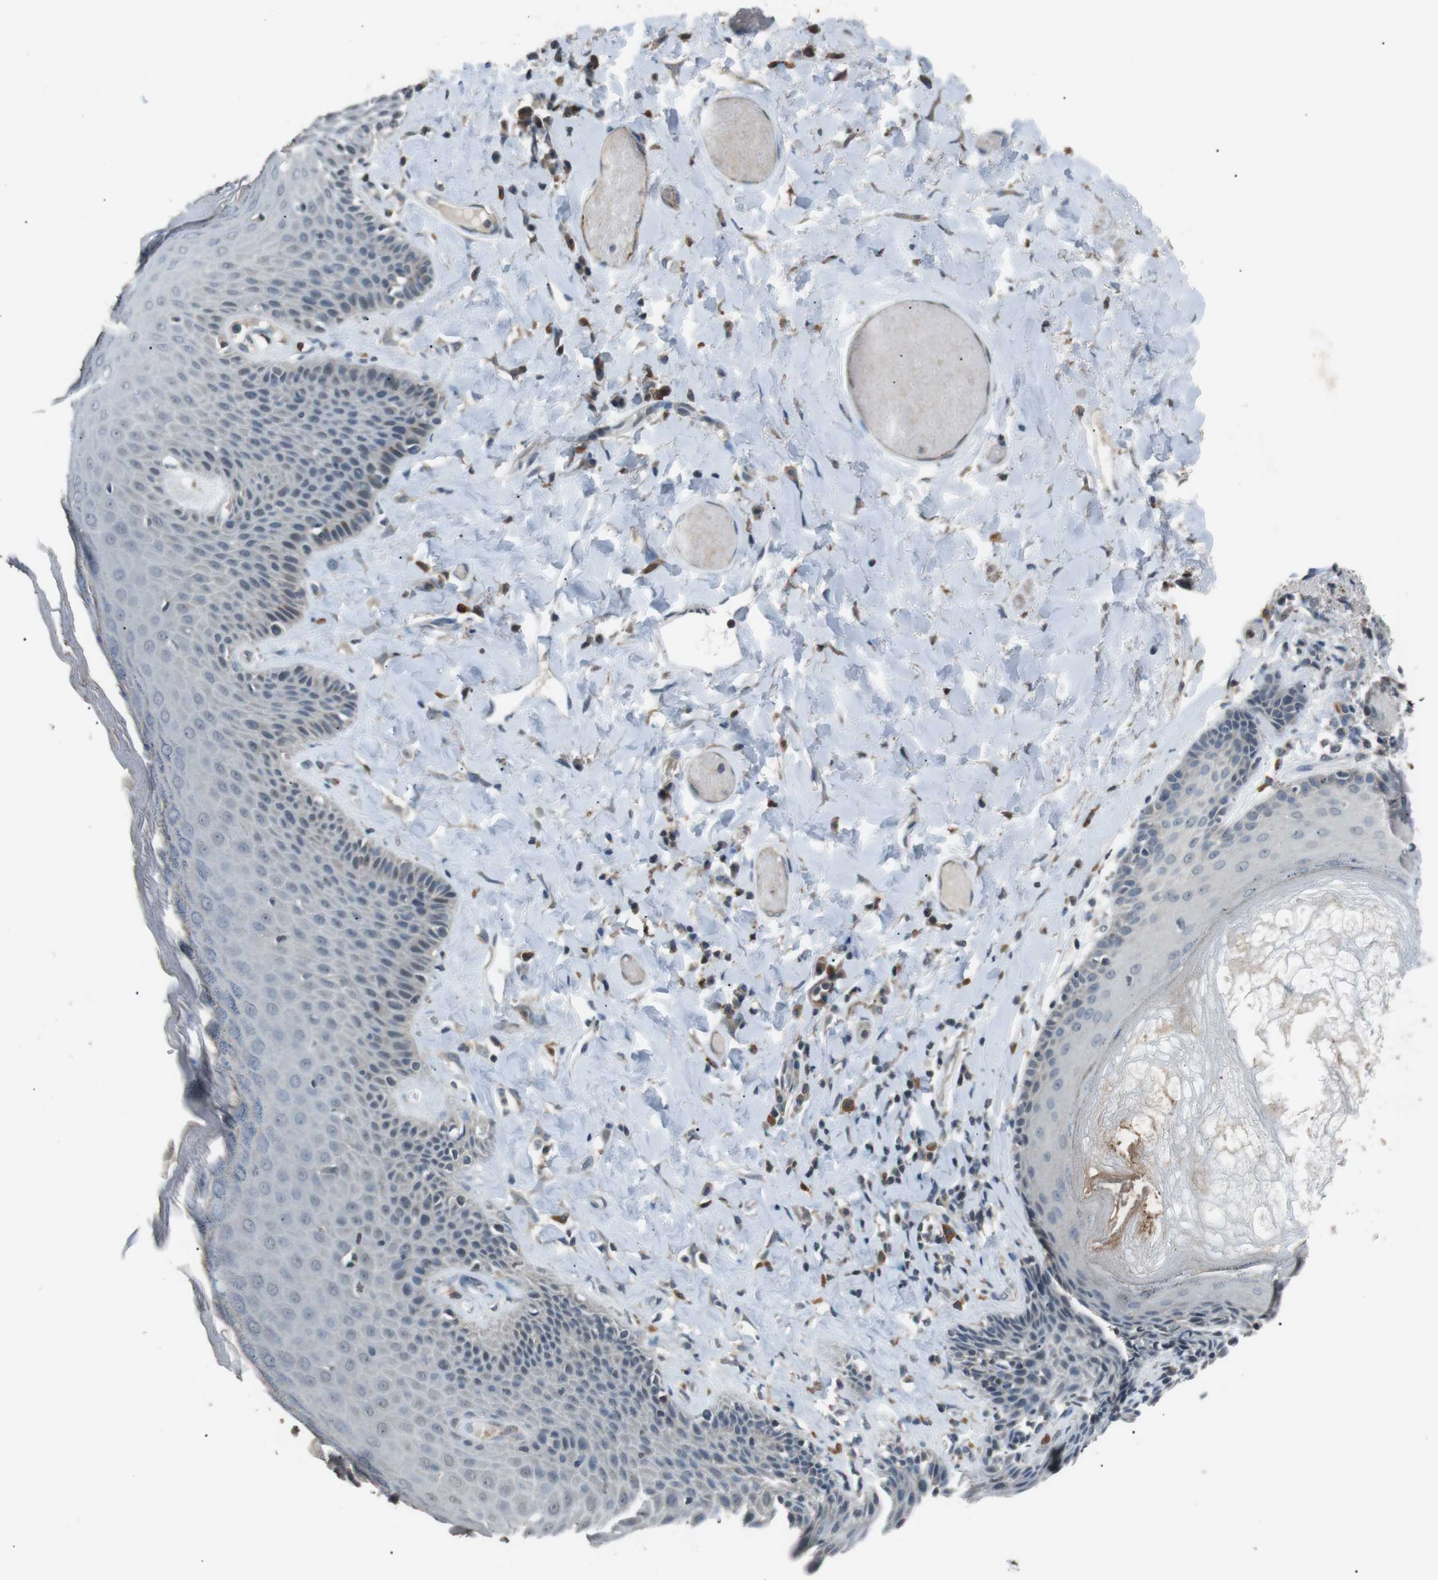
{"staining": {"intensity": "weak", "quantity": "<25%", "location": "cytoplasmic/membranous"}, "tissue": "skin", "cell_type": "Epidermal cells", "image_type": "normal", "snomed": [{"axis": "morphology", "description": "Normal tissue, NOS"}, {"axis": "topography", "description": "Anal"}], "caption": "Immunohistochemical staining of benign skin demonstrates no significant staining in epidermal cells. (Brightfield microscopy of DAB immunohistochemistry at high magnification).", "gene": "NEK7", "patient": {"sex": "male", "age": 69}}